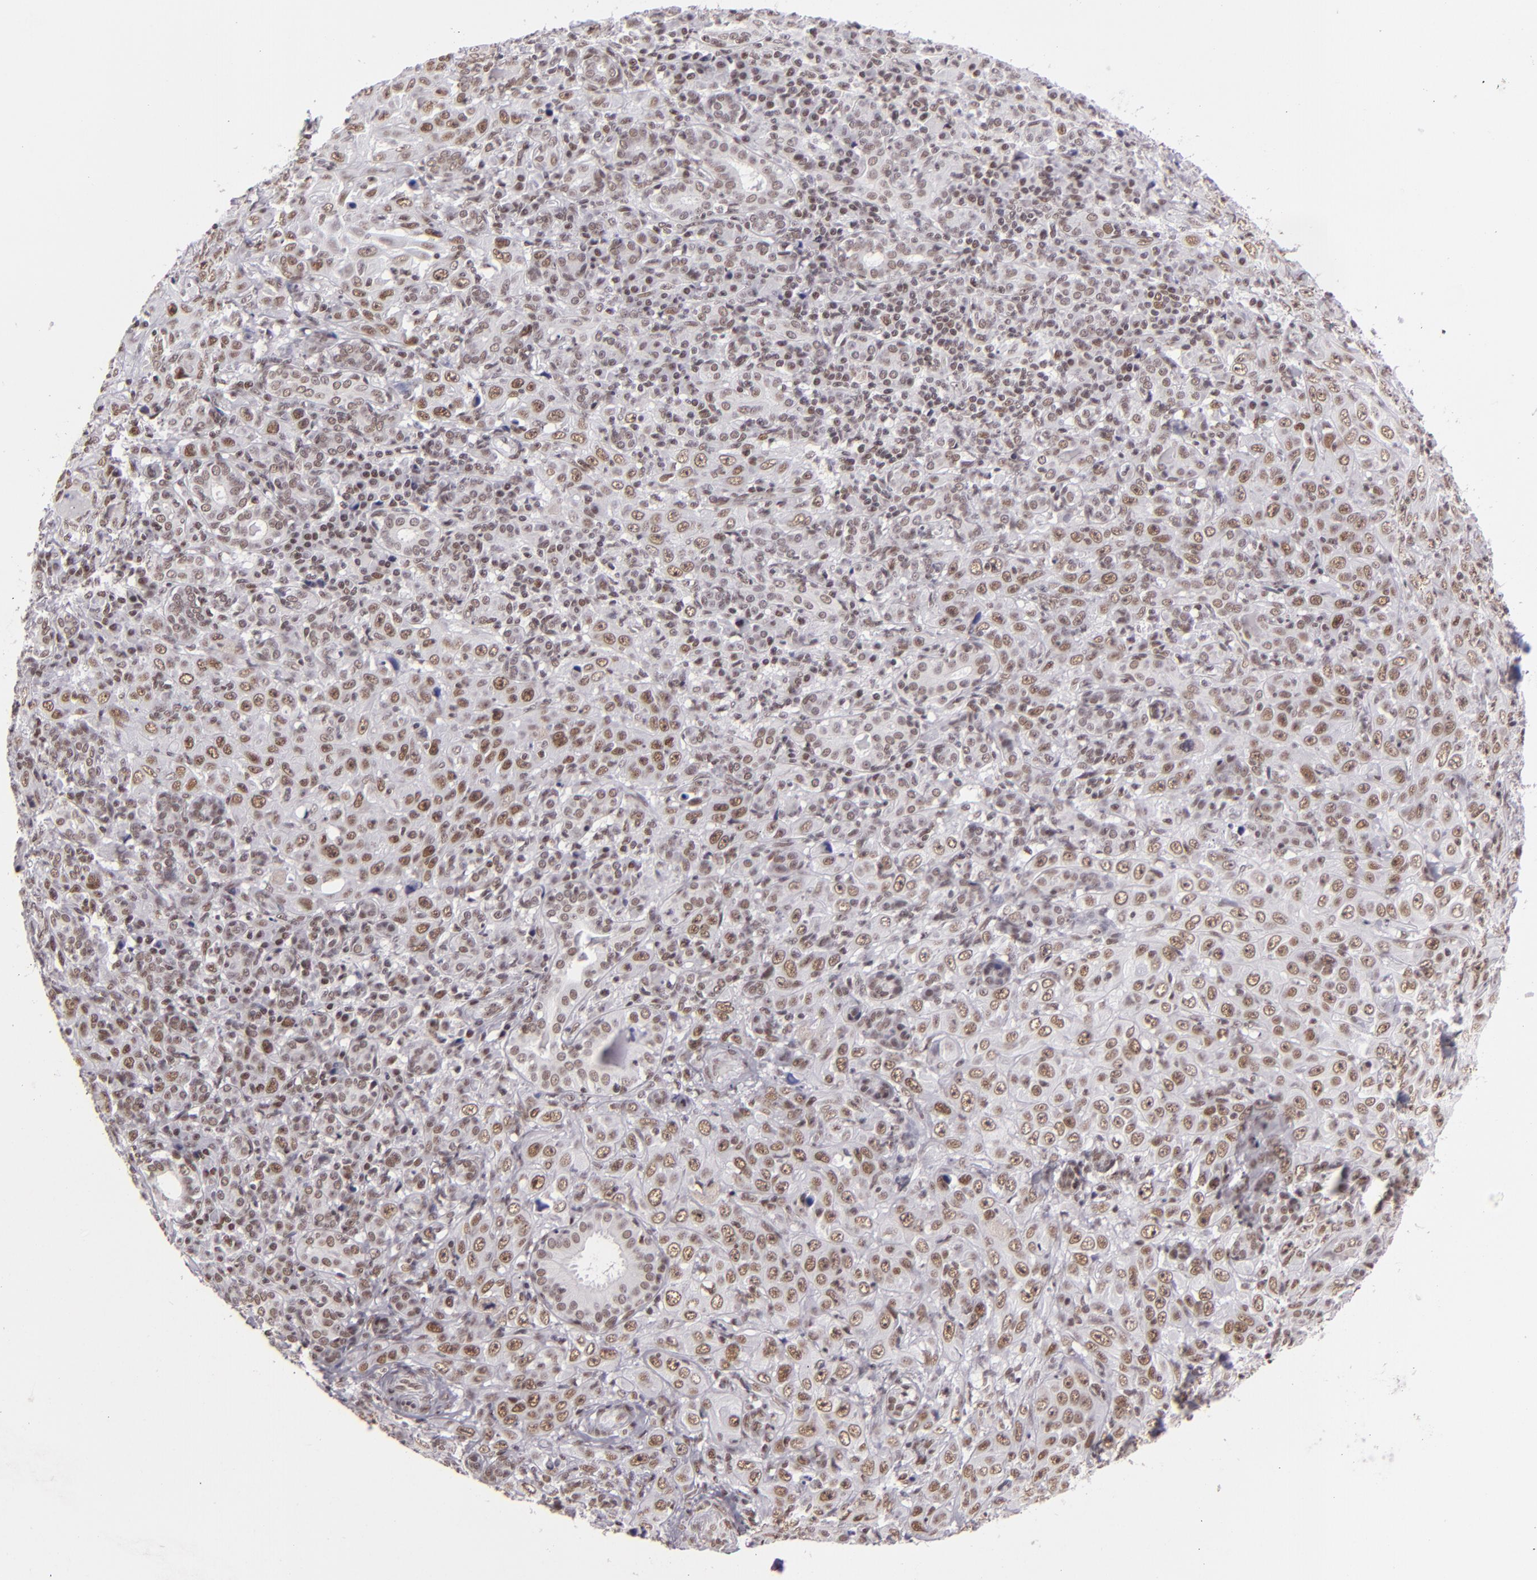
{"staining": {"intensity": "weak", "quantity": ">75%", "location": "nuclear"}, "tissue": "skin cancer", "cell_type": "Tumor cells", "image_type": "cancer", "snomed": [{"axis": "morphology", "description": "Squamous cell carcinoma, NOS"}, {"axis": "topography", "description": "Skin"}], "caption": "Immunohistochemical staining of human skin cancer exhibits low levels of weak nuclear expression in approximately >75% of tumor cells. Using DAB (3,3'-diaminobenzidine) (brown) and hematoxylin (blue) stains, captured at high magnification using brightfield microscopy.", "gene": "BRD8", "patient": {"sex": "male", "age": 84}}